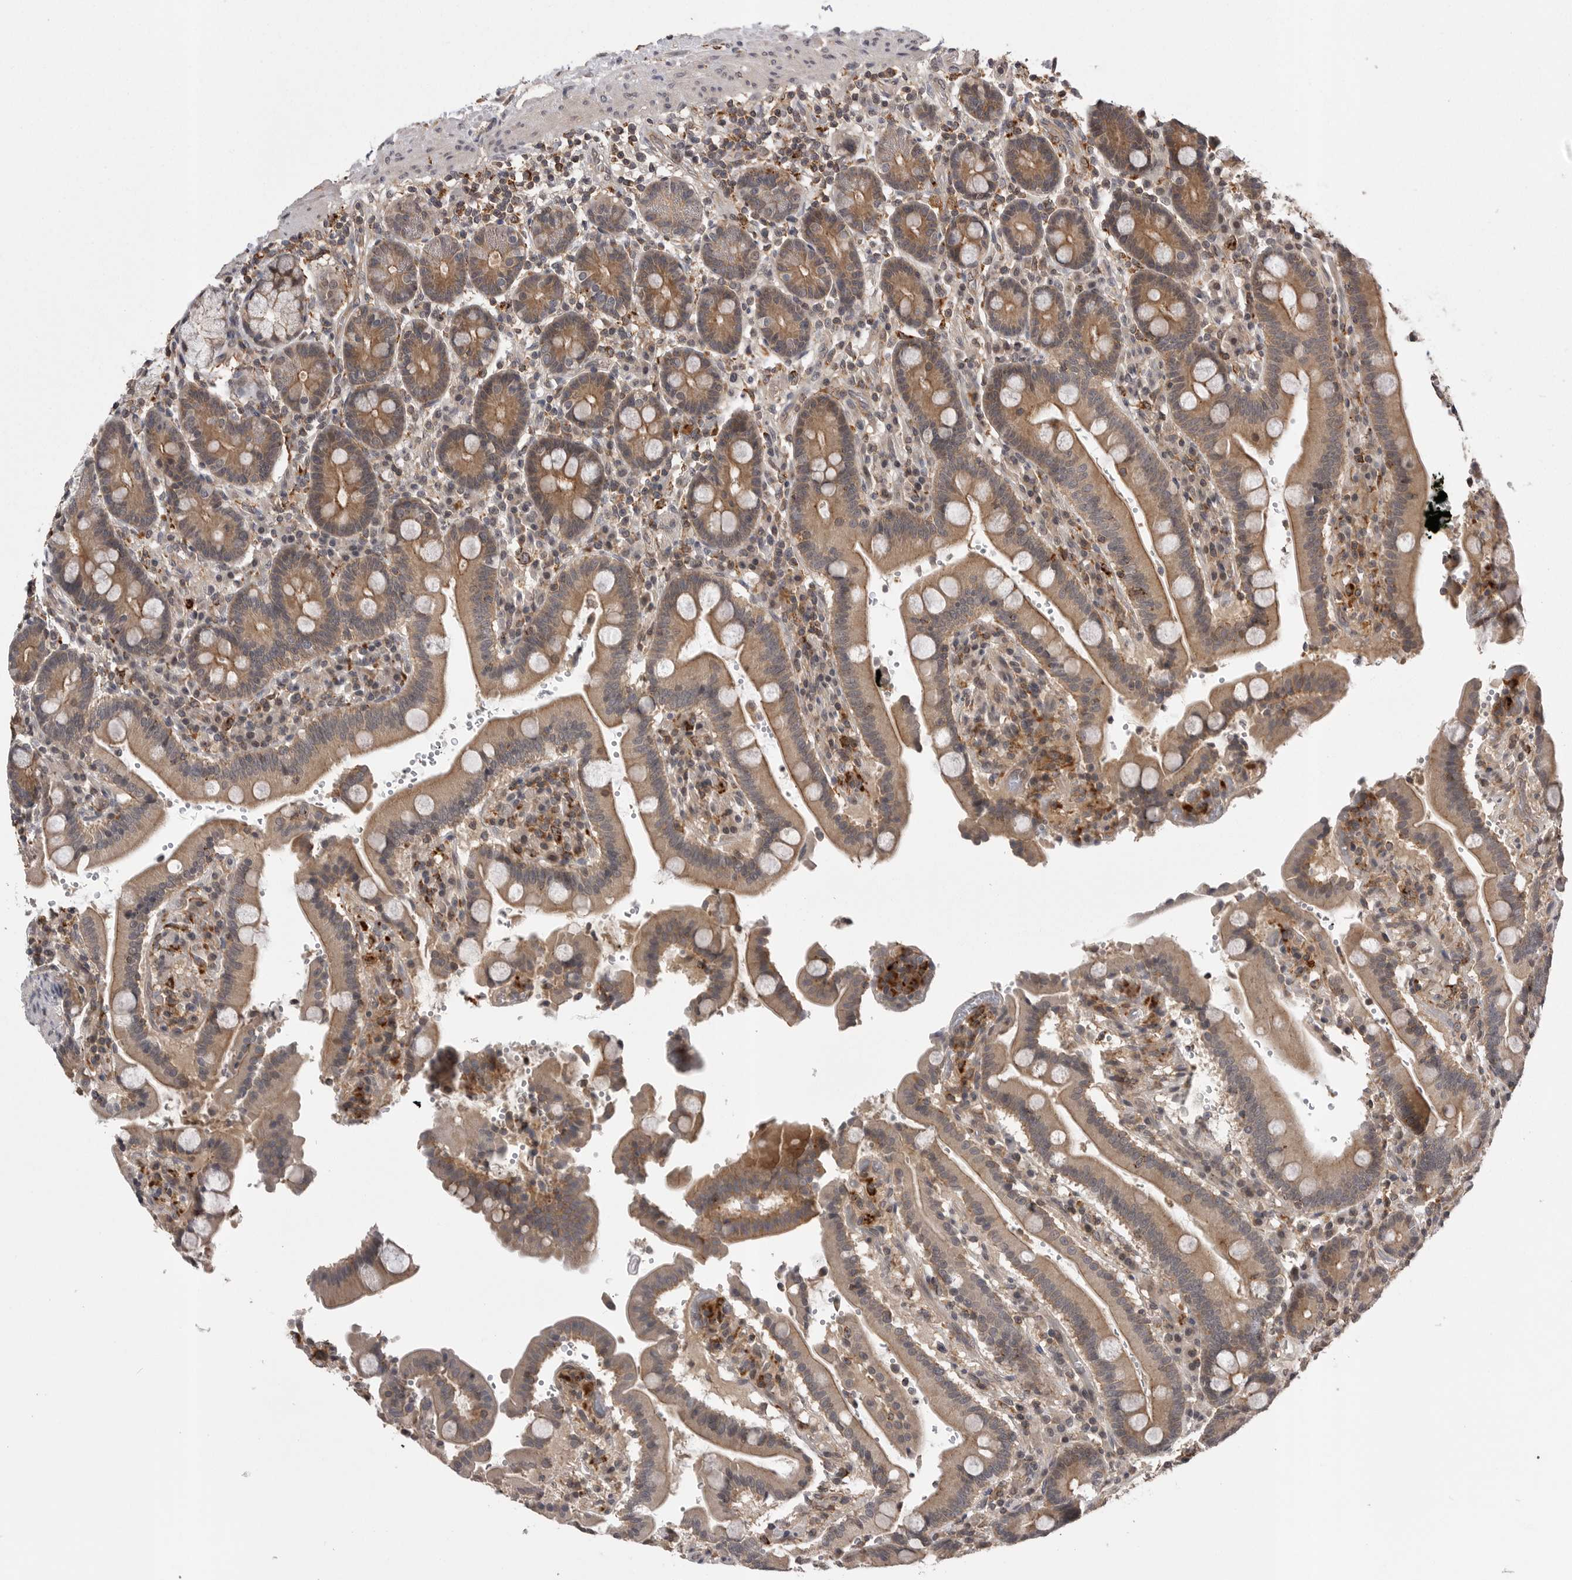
{"staining": {"intensity": "moderate", "quantity": ">75%", "location": "cytoplasmic/membranous"}, "tissue": "duodenum", "cell_type": "Glandular cells", "image_type": "normal", "snomed": [{"axis": "morphology", "description": "Normal tissue, NOS"}, {"axis": "topography", "description": "Small intestine, NOS"}], "caption": "High-power microscopy captured an IHC image of unremarkable duodenum, revealing moderate cytoplasmic/membranous staining in approximately >75% of glandular cells. (DAB = brown stain, brightfield microscopy at high magnification).", "gene": "AOAH", "patient": {"sex": "female", "age": 71}}